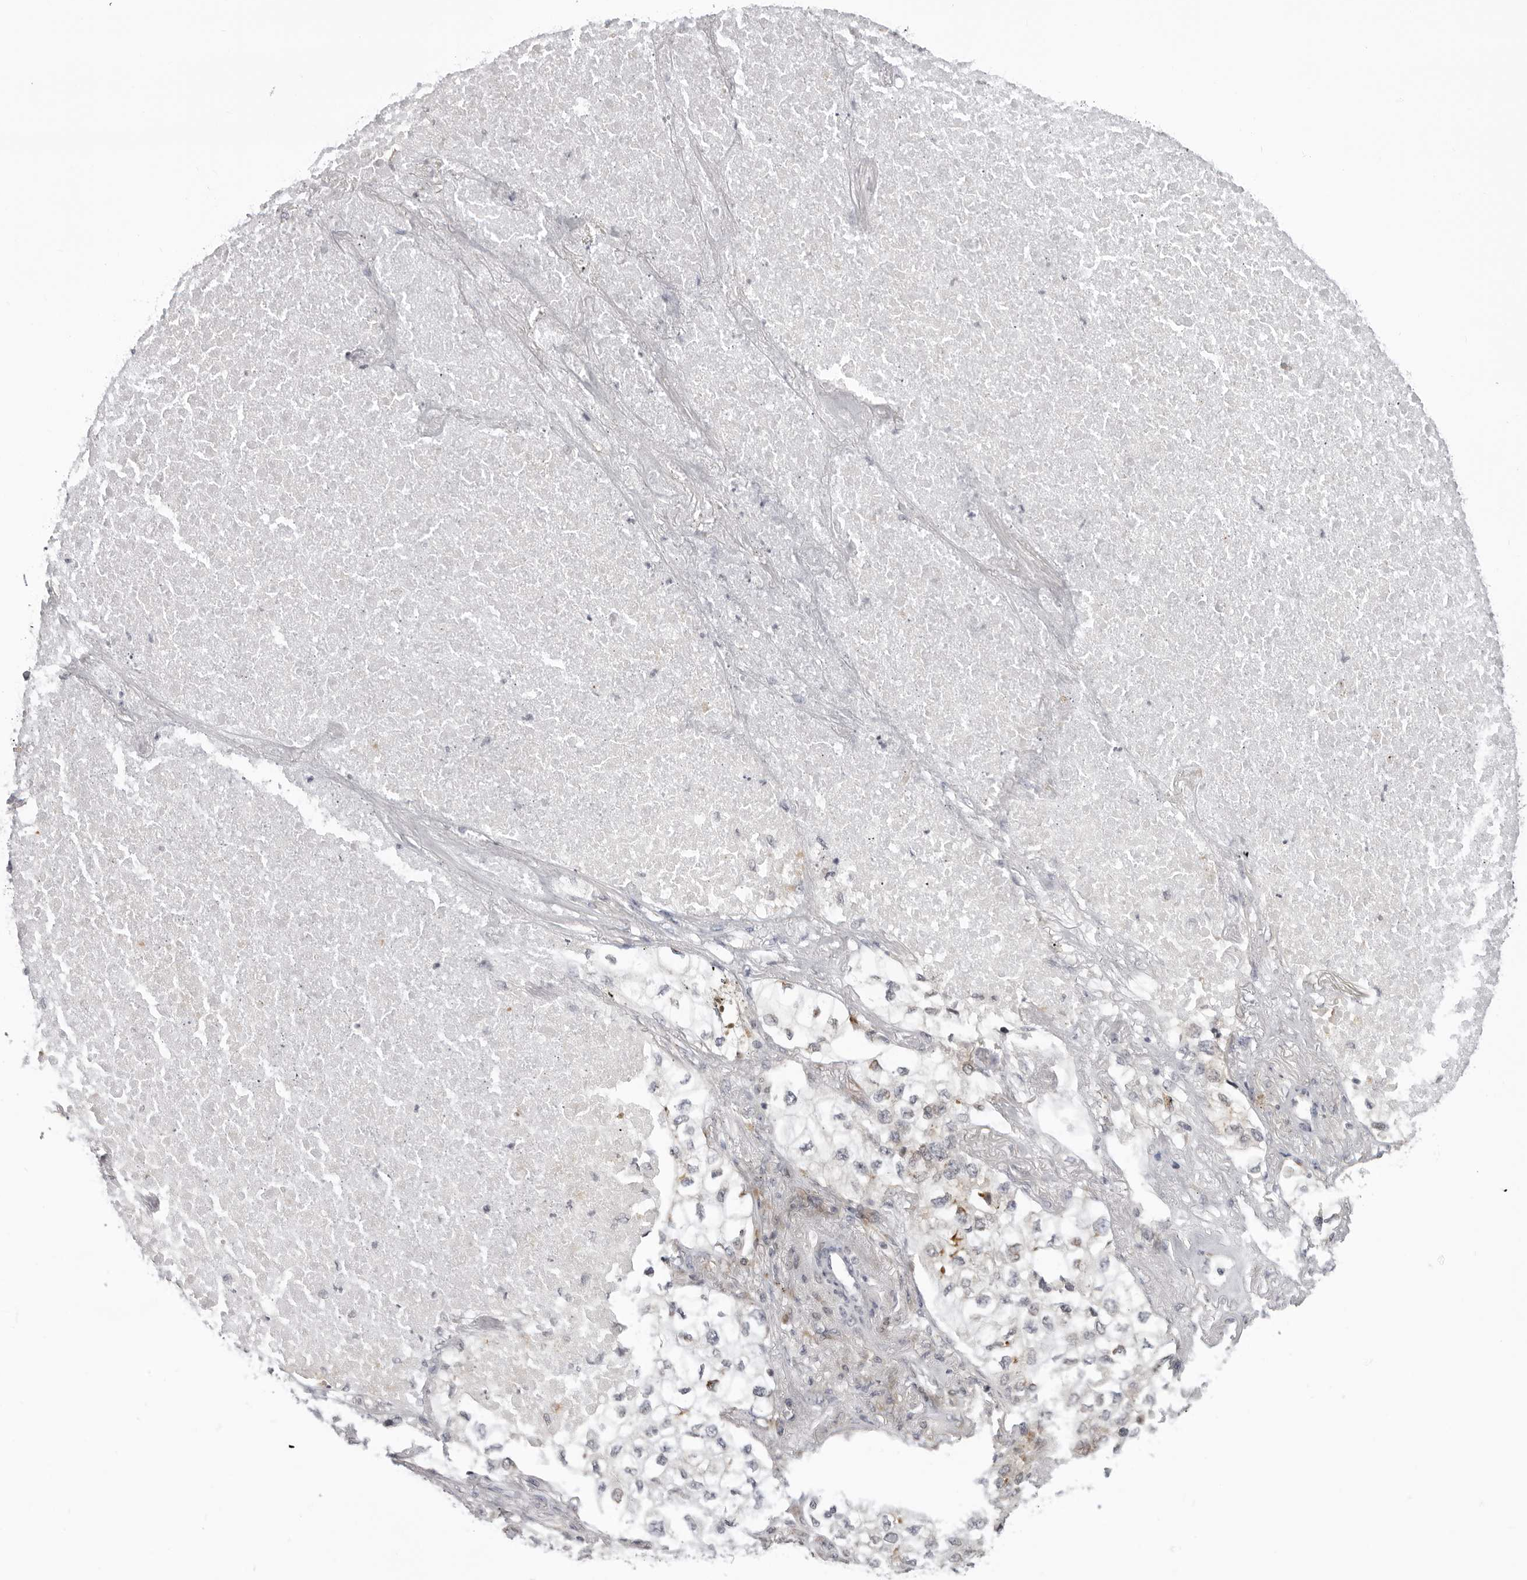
{"staining": {"intensity": "negative", "quantity": "none", "location": "none"}, "tissue": "lung cancer", "cell_type": "Tumor cells", "image_type": "cancer", "snomed": [{"axis": "morphology", "description": "Adenocarcinoma, NOS"}, {"axis": "topography", "description": "Lung"}], "caption": "High magnification brightfield microscopy of lung adenocarcinoma stained with DAB (3,3'-diaminobenzidine) (brown) and counterstained with hematoxylin (blue): tumor cells show no significant staining.", "gene": "SRGAP2", "patient": {"sex": "male", "age": 63}}